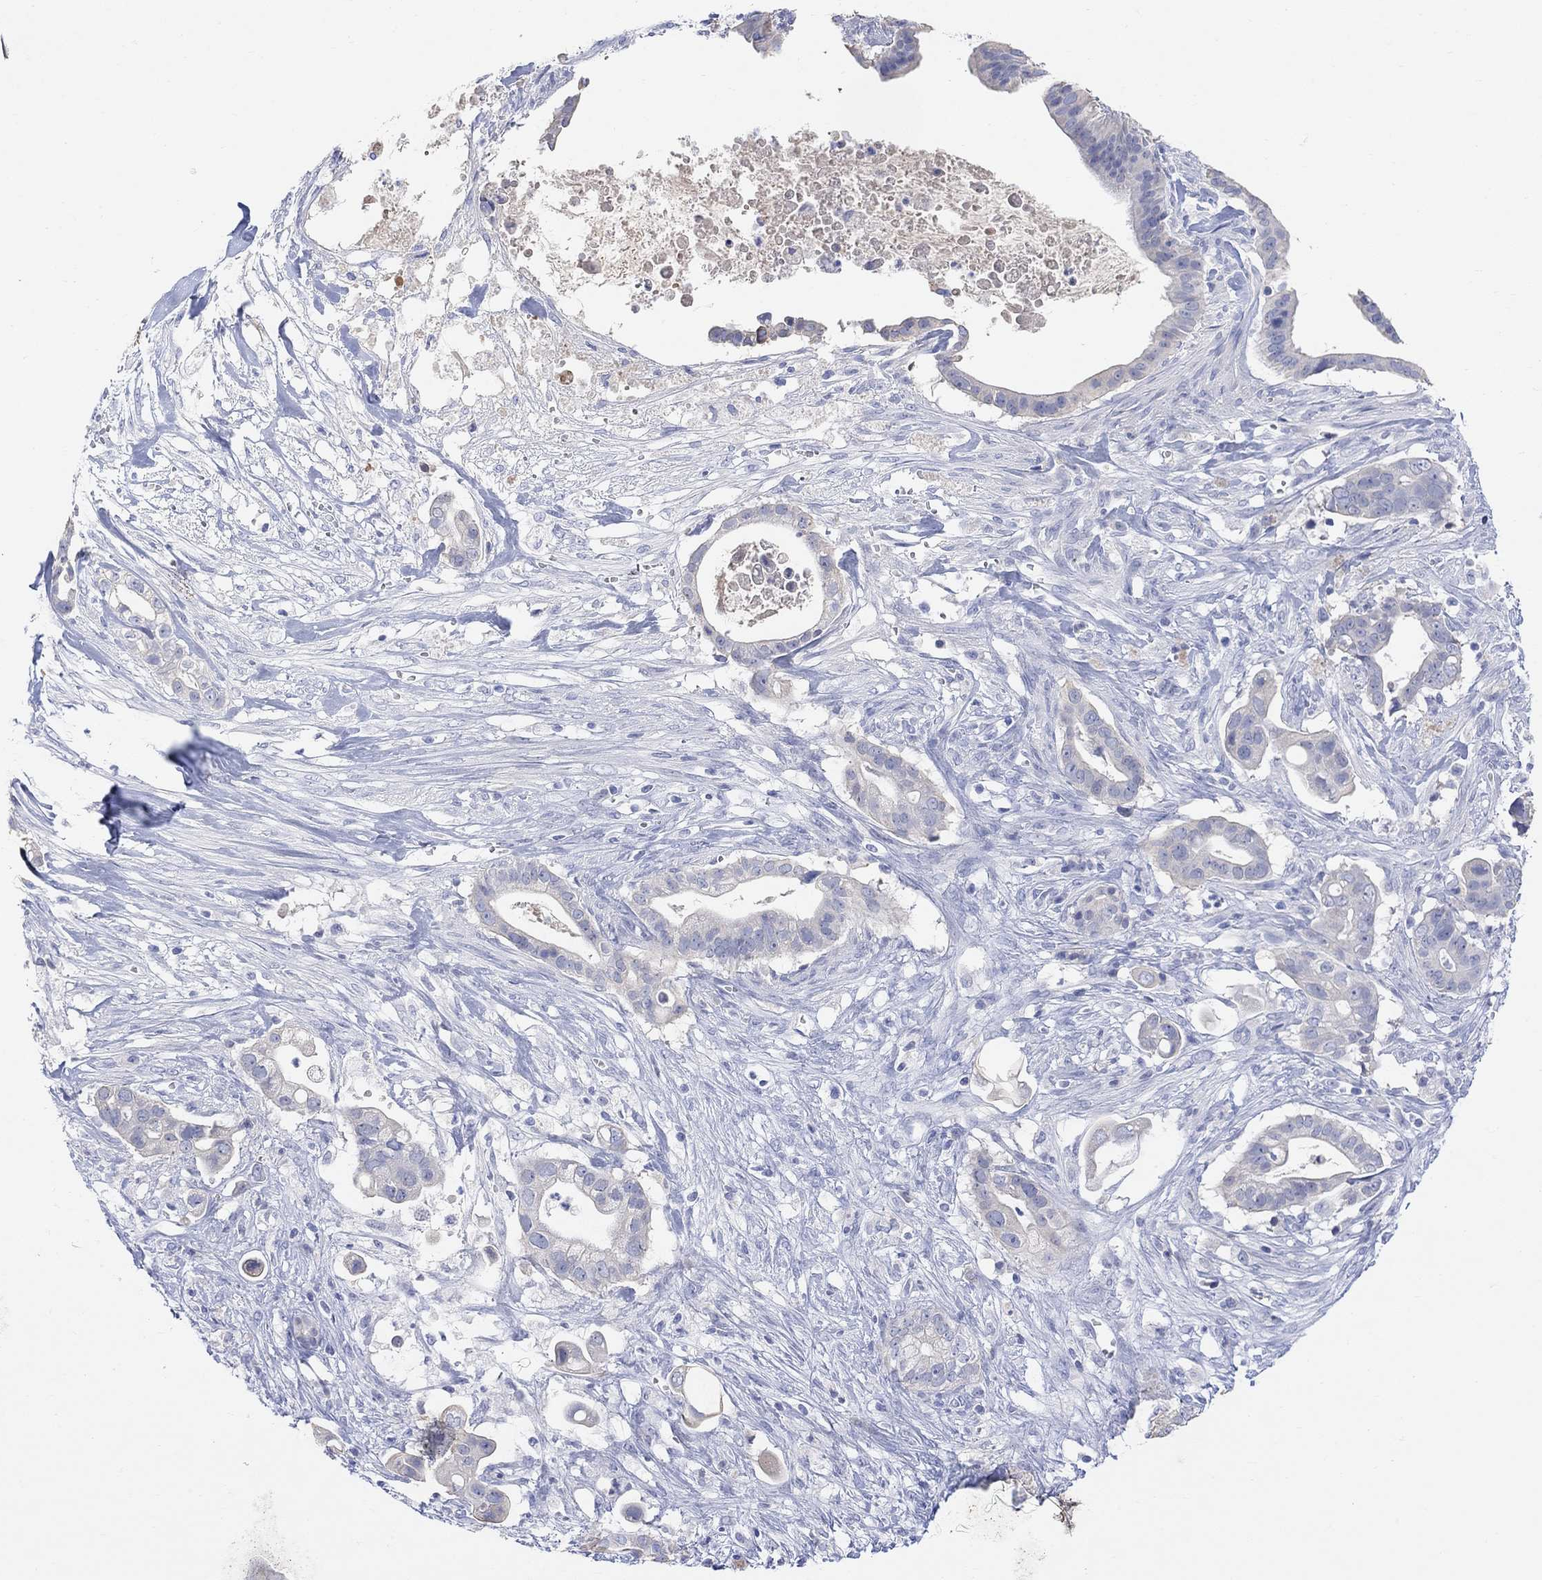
{"staining": {"intensity": "negative", "quantity": "none", "location": "none"}, "tissue": "pancreatic cancer", "cell_type": "Tumor cells", "image_type": "cancer", "snomed": [{"axis": "morphology", "description": "Adenocarcinoma, NOS"}, {"axis": "topography", "description": "Pancreas"}], "caption": "Tumor cells show no significant expression in pancreatic cancer (adenocarcinoma). (Brightfield microscopy of DAB immunohistochemistry at high magnification).", "gene": "TYR", "patient": {"sex": "male", "age": 61}}